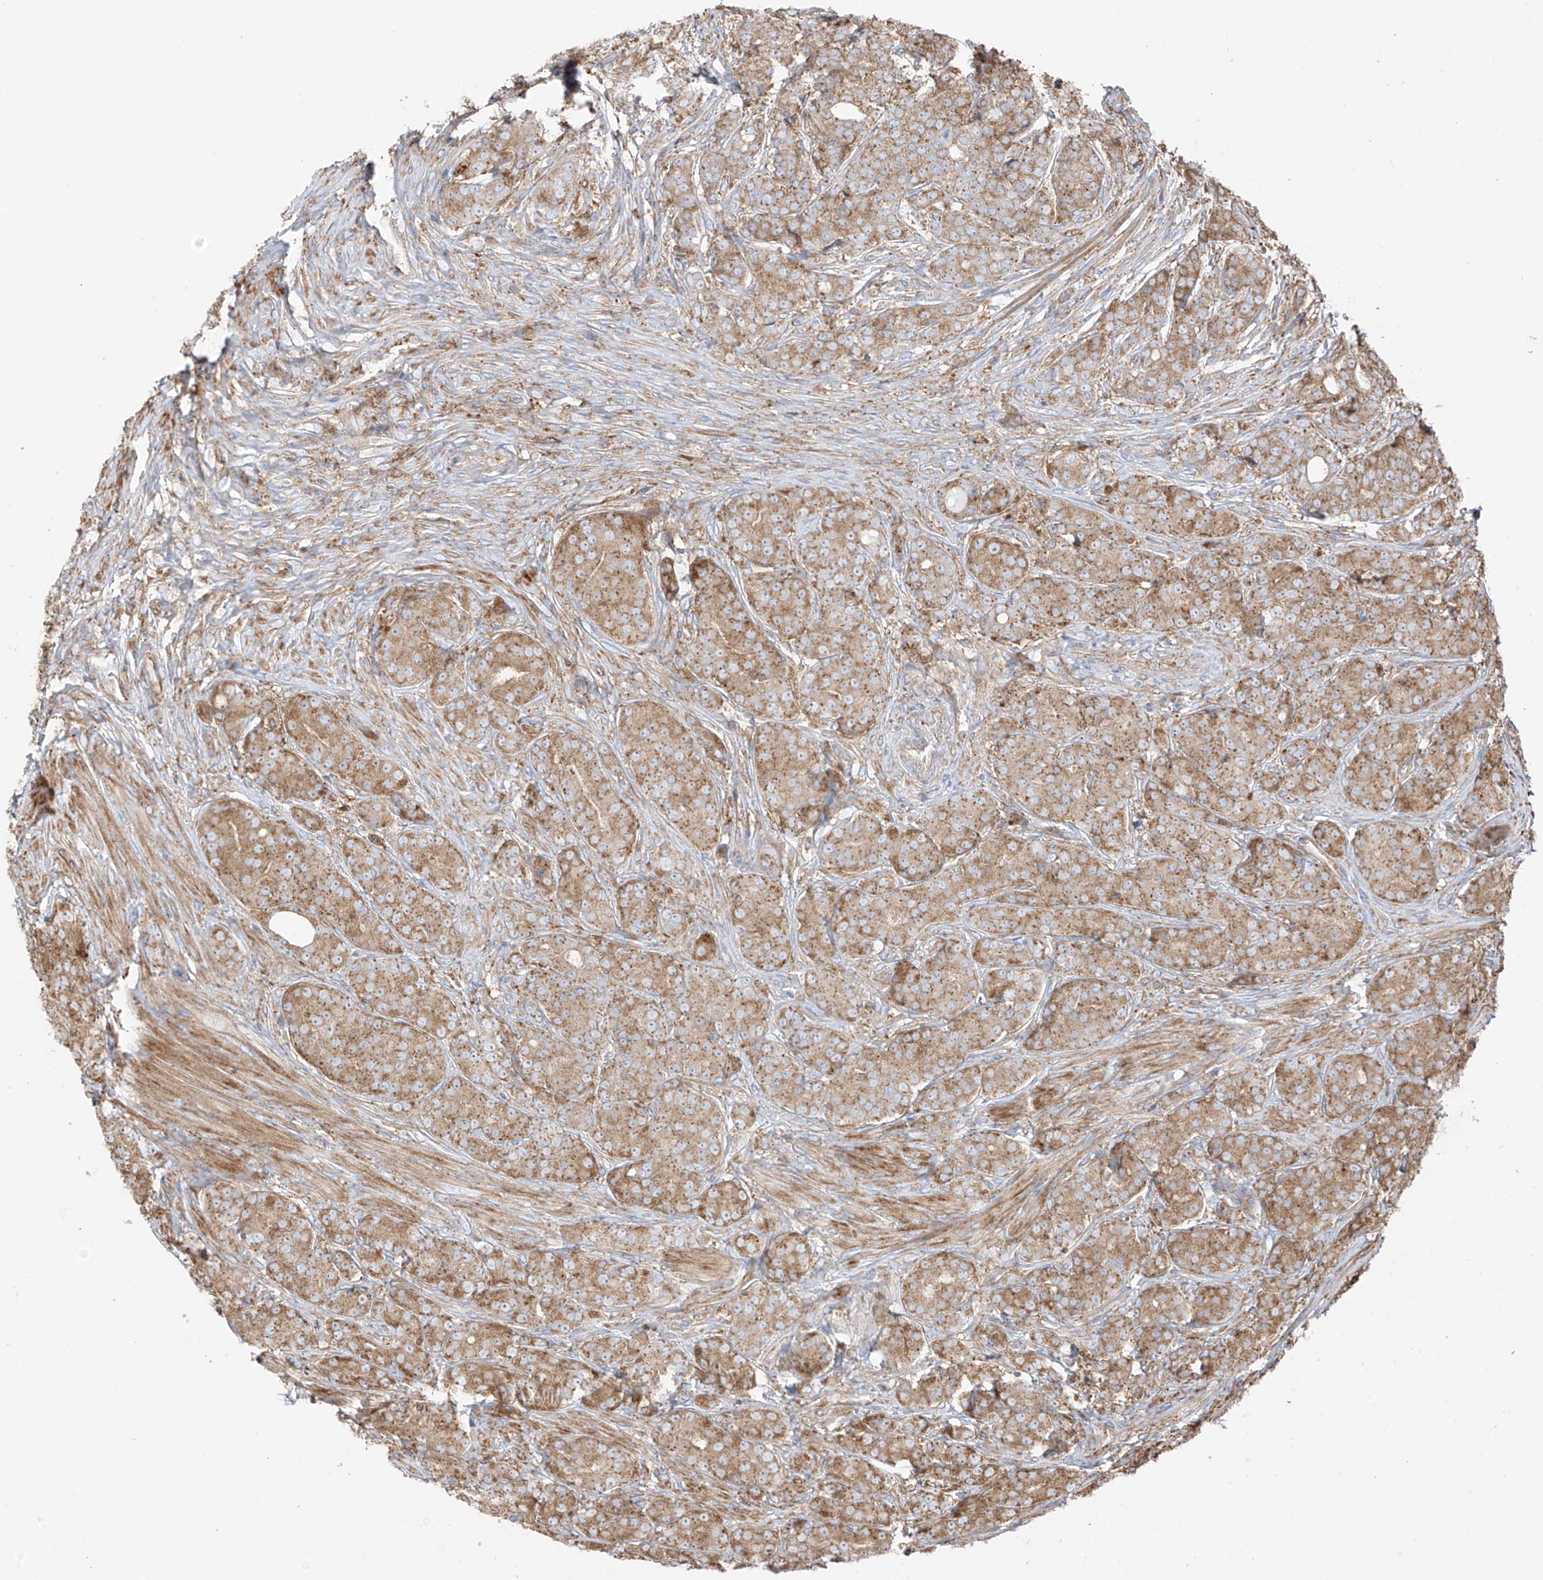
{"staining": {"intensity": "strong", "quantity": ">75%", "location": "cytoplasmic/membranous"}, "tissue": "prostate cancer", "cell_type": "Tumor cells", "image_type": "cancer", "snomed": [{"axis": "morphology", "description": "Adenocarcinoma, High grade"}, {"axis": "topography", "description": "Prostate"}], "caption": "Human prostate cancer stained for a protein (brown) demonstrates strong cytoplasmic/membranous positive staining in approximately >75% of tumor cells.", "gene": "XKR3", "patient": {"sex": "male", "age": 62}}